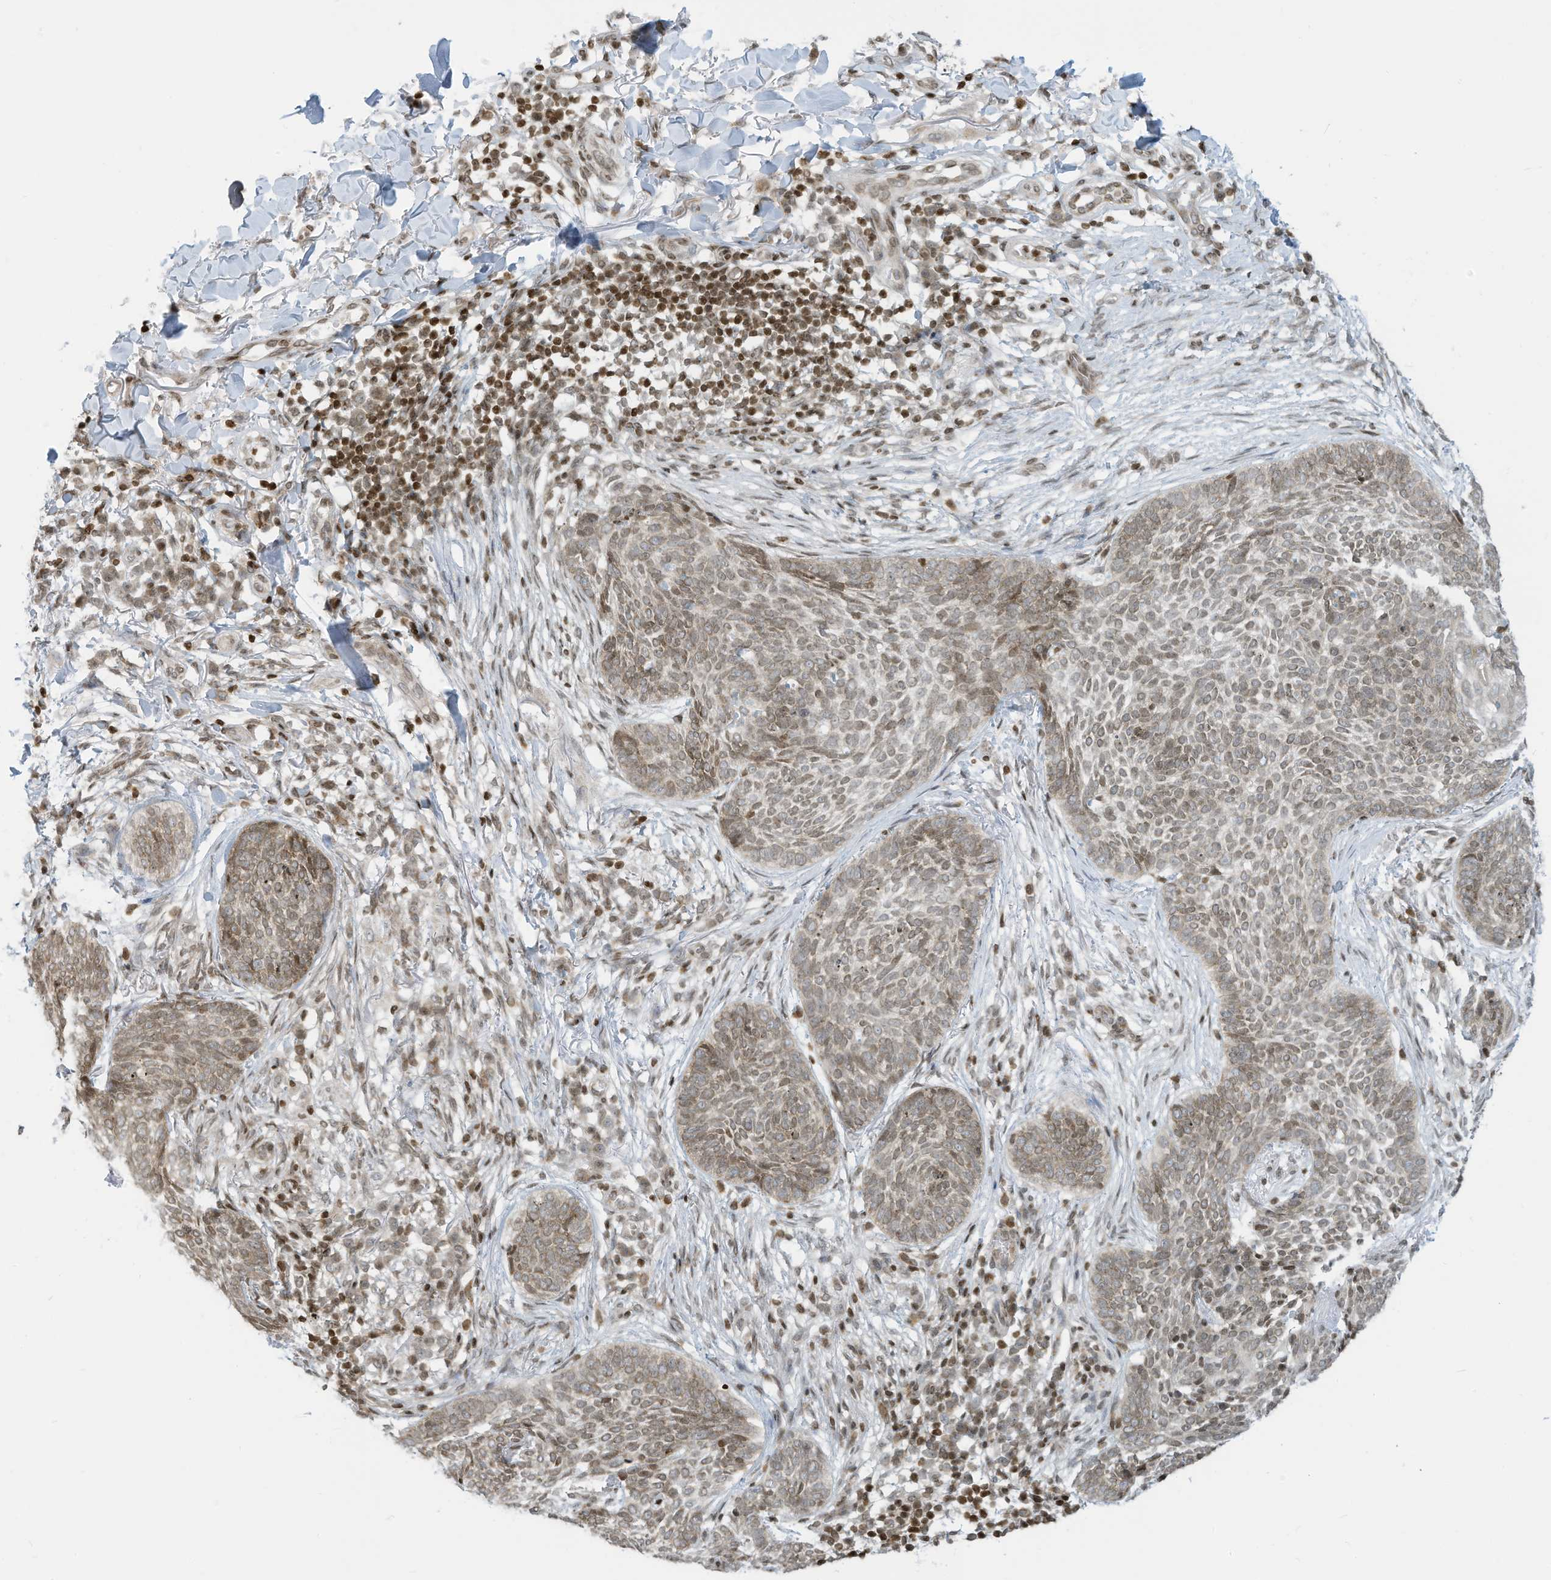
{"staining": {"intensity": "weak", "quantity": ">75%", "location": "nuclear"}, "tissue": "skin cancer", "cell_type": "Tumor cells", "image_type": "cancer", "snomed": [{"axis": "morphology", "description": "Basal cell carcinoma"}, {"axis": "topography", "description": "Skin"}], "caption": "Immunohistochemistry (IHC) (DAB) staining of human skin cancer (basal cell carcinoma) exhibits weak nuclear protein positivity in approximately >75% of tumor cells.", "gene": "ADI1", "patient": {"sex": "female", "age": 64}}